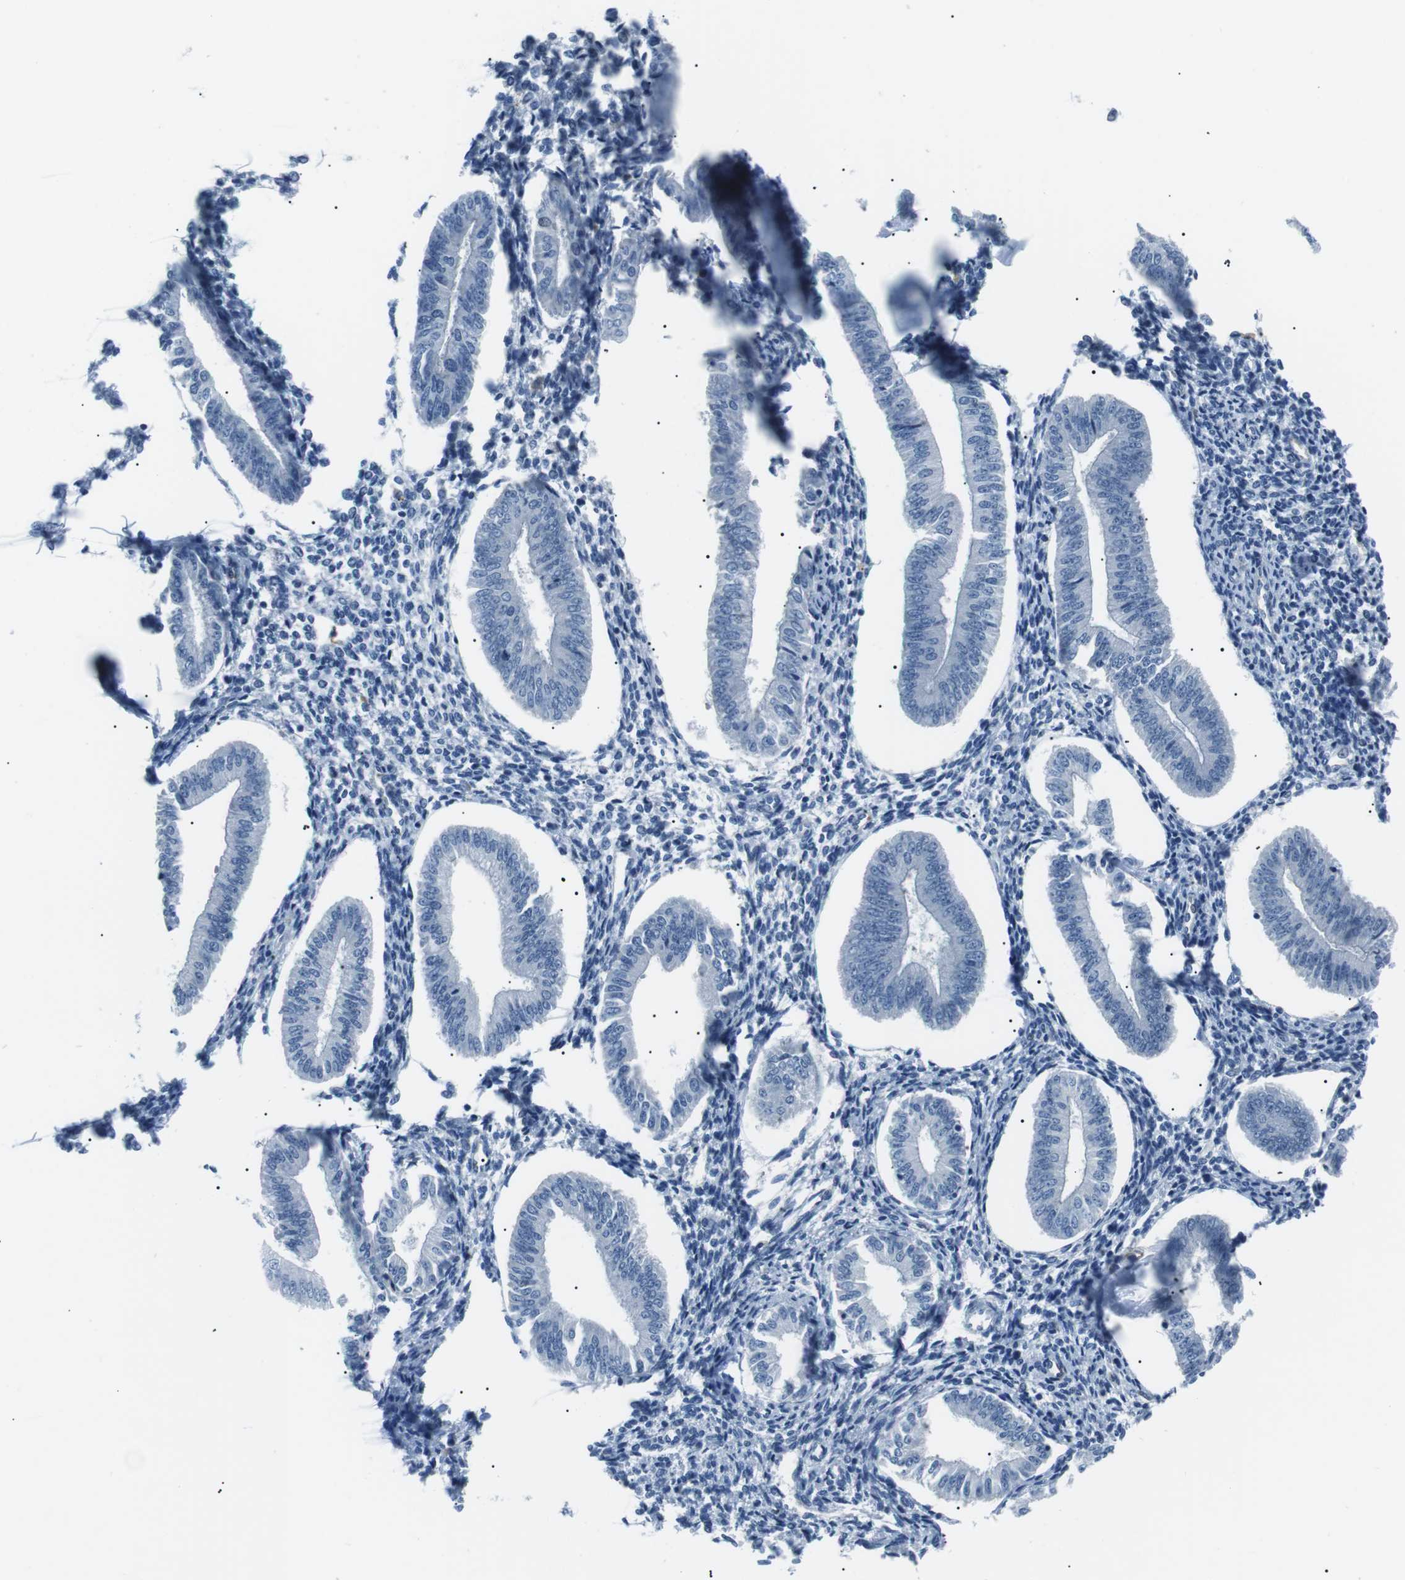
{"staining": {"intensity": "moderate", "quantity": "<25%", "location": "cytoplasmic/membranous"}, "tissue": "endometrium", "cell_type": "Cells in endometrial stroma", "image_type": "normal", "snomed": [{"axis": "morphology", "description": "Normal tissue, NOS"}, {"axis": "topography", "description": "Endometrium"}], "caption": "This is an image of immunohistochemistry (IHC) staining of benign endometrium, which shows moderate staining in the cytoplasmic/membranous of cells in endometrial stroma.", "gene": "CSF2RA", "patient": {"sex": "female", "age": 61}}